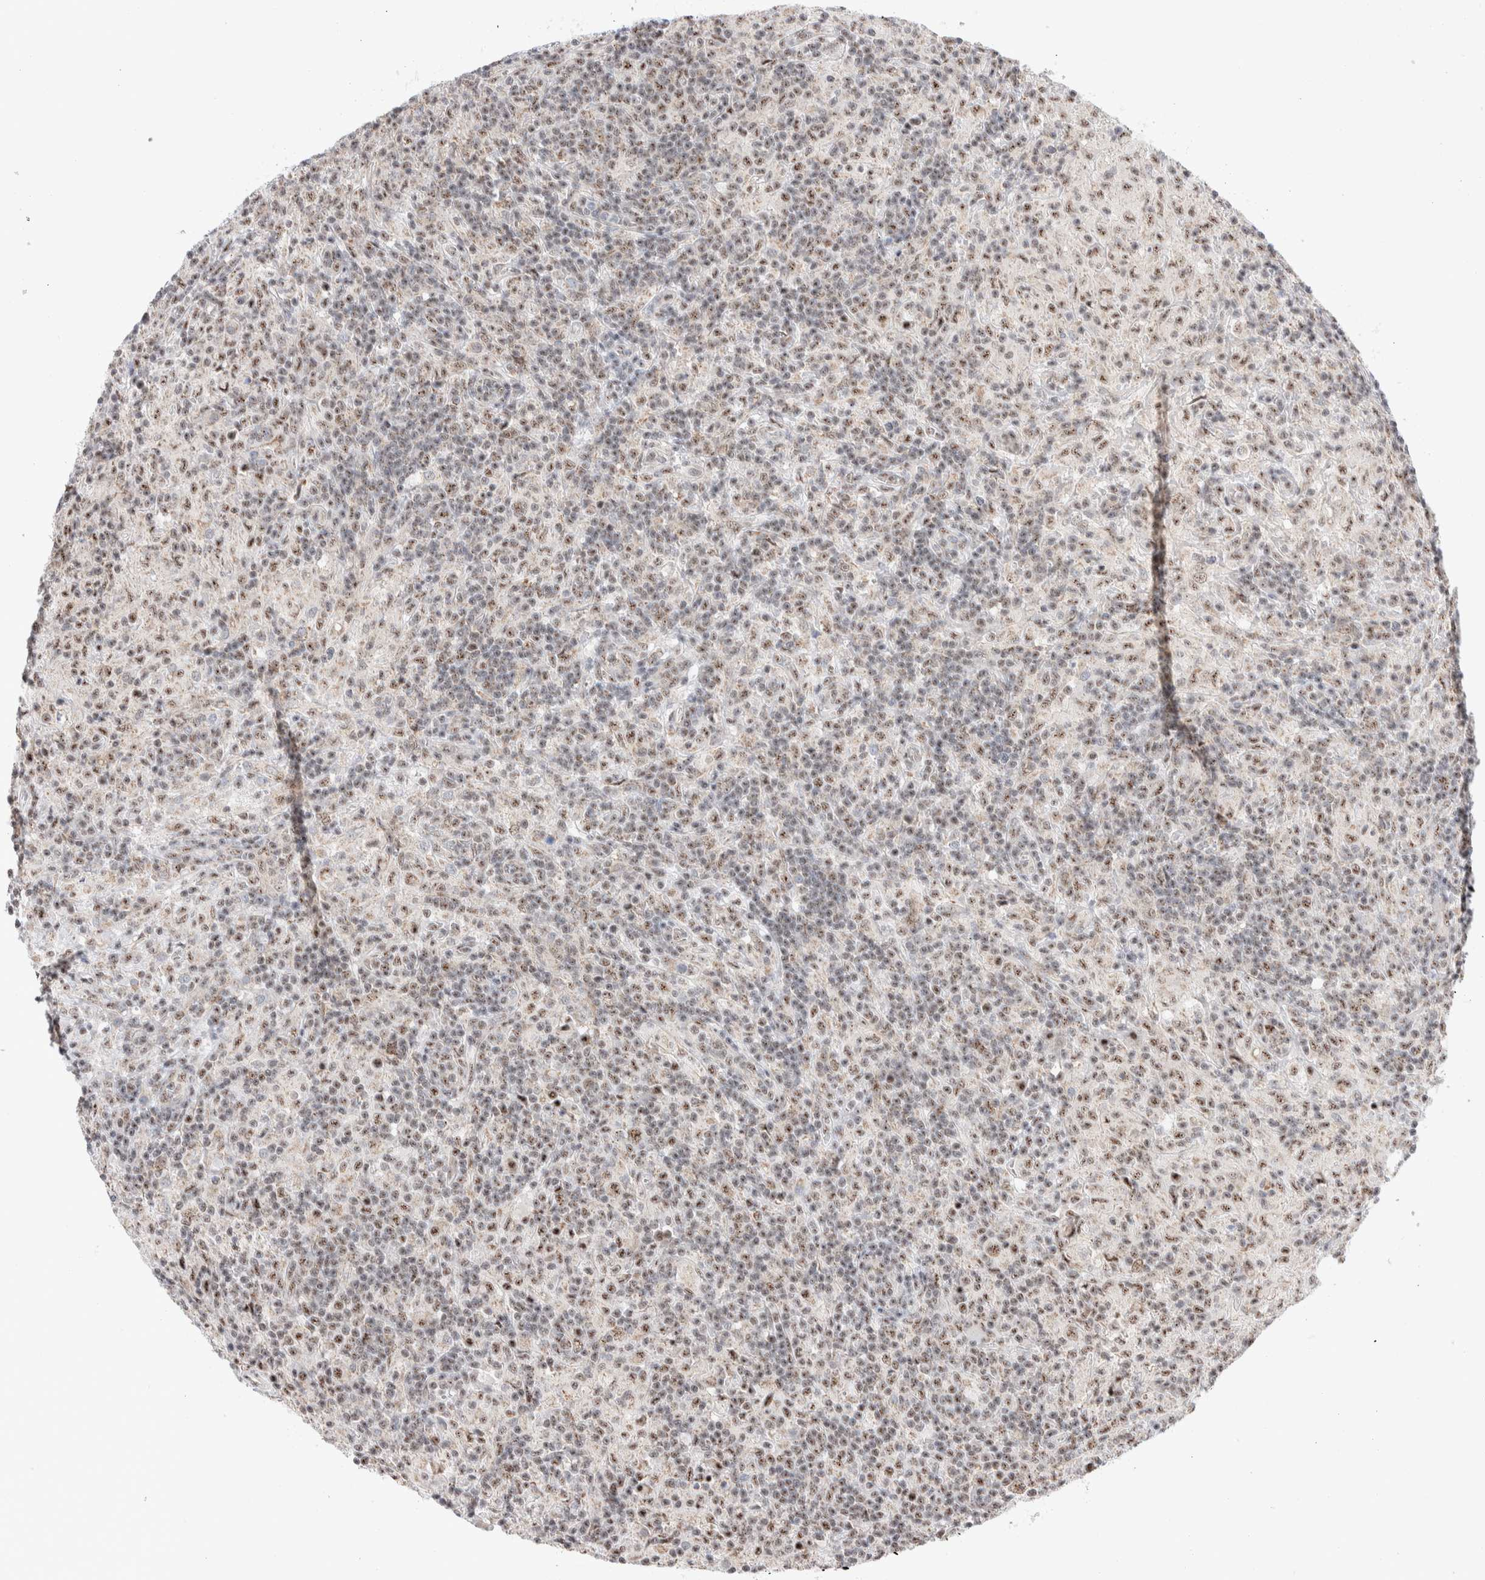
{"staining": {"intensity": "weak", "quantity": ">75%", "location": "nuclear"}, "tissue": "lymphoma", "cell_type": "Tumor cells", "image_type": "cancer", "snomed": [{"axis": "morphology", "description": "Hodgkin's disease, NOS"}, {"axis": "topography", "description": "Lymph node"}], "caption": "A photomicrograph showing weak nuclear staining in about >75% of tumor cells in Hodgkin's disease, as visualized by brown immunohistochemical staining.", "gene": "ZNF695", "patient": {"sex": "male", "age": 70}}